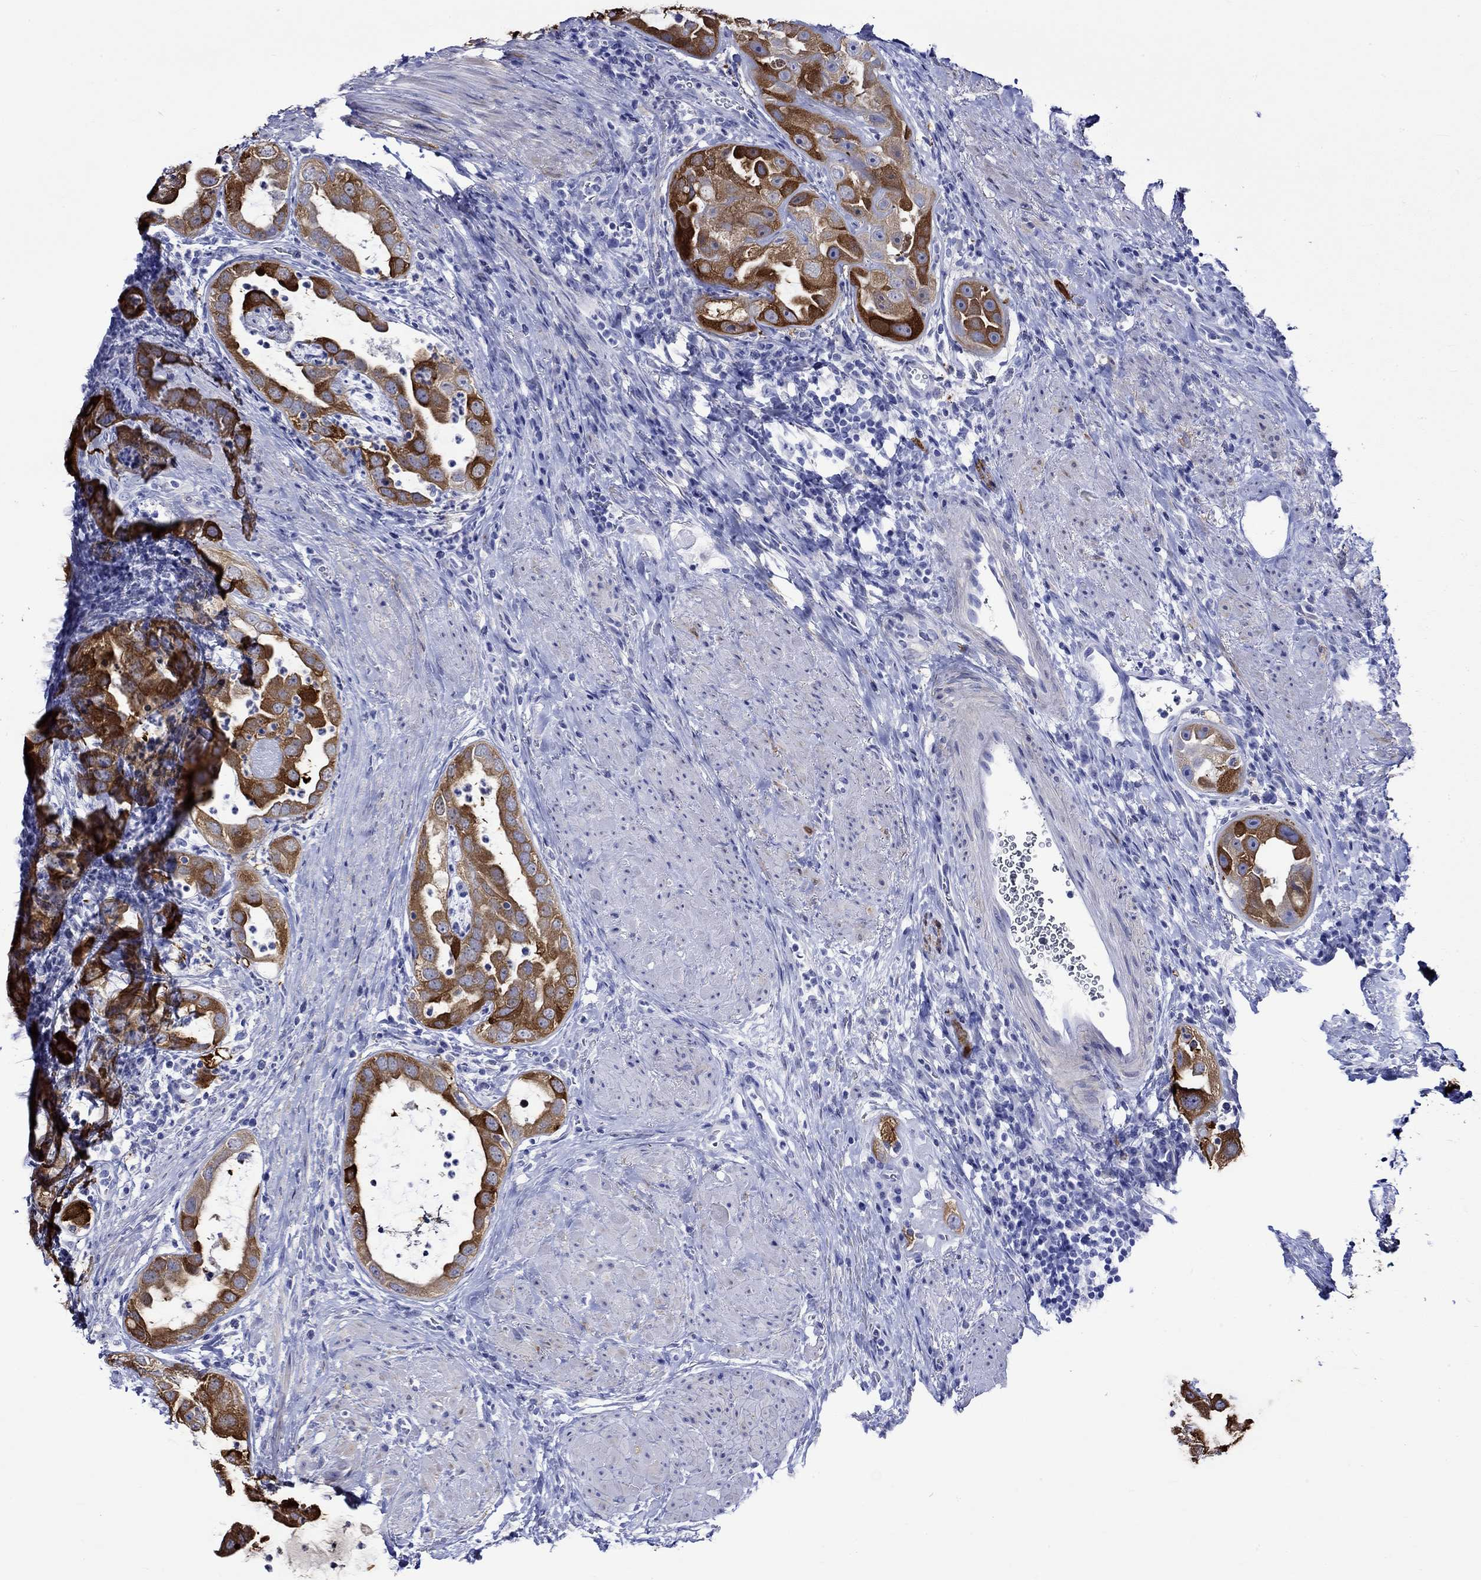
{"staining": {"intensity": "strong", "quantity": ">75%", "location": "cytoplasmic/membranous"}, "tissue": "urothelial cancer", "cell_type": "Tumor cells", "image_type": "cancer", "snomed": [{"axis": "morphology", "description": "Urothelial carcinoma, High grade"}, {"axis": "topography", "description": "Urinary bladder"}], "caption": "About >75% of tumor cells in urothelial cancer demonstrate strong cytoplasmic/membranous protein positivity as visualized by brown immunohistochemical staining.", "gene": "CRYAB", "patient": {"sex": "female", "age": 41}}